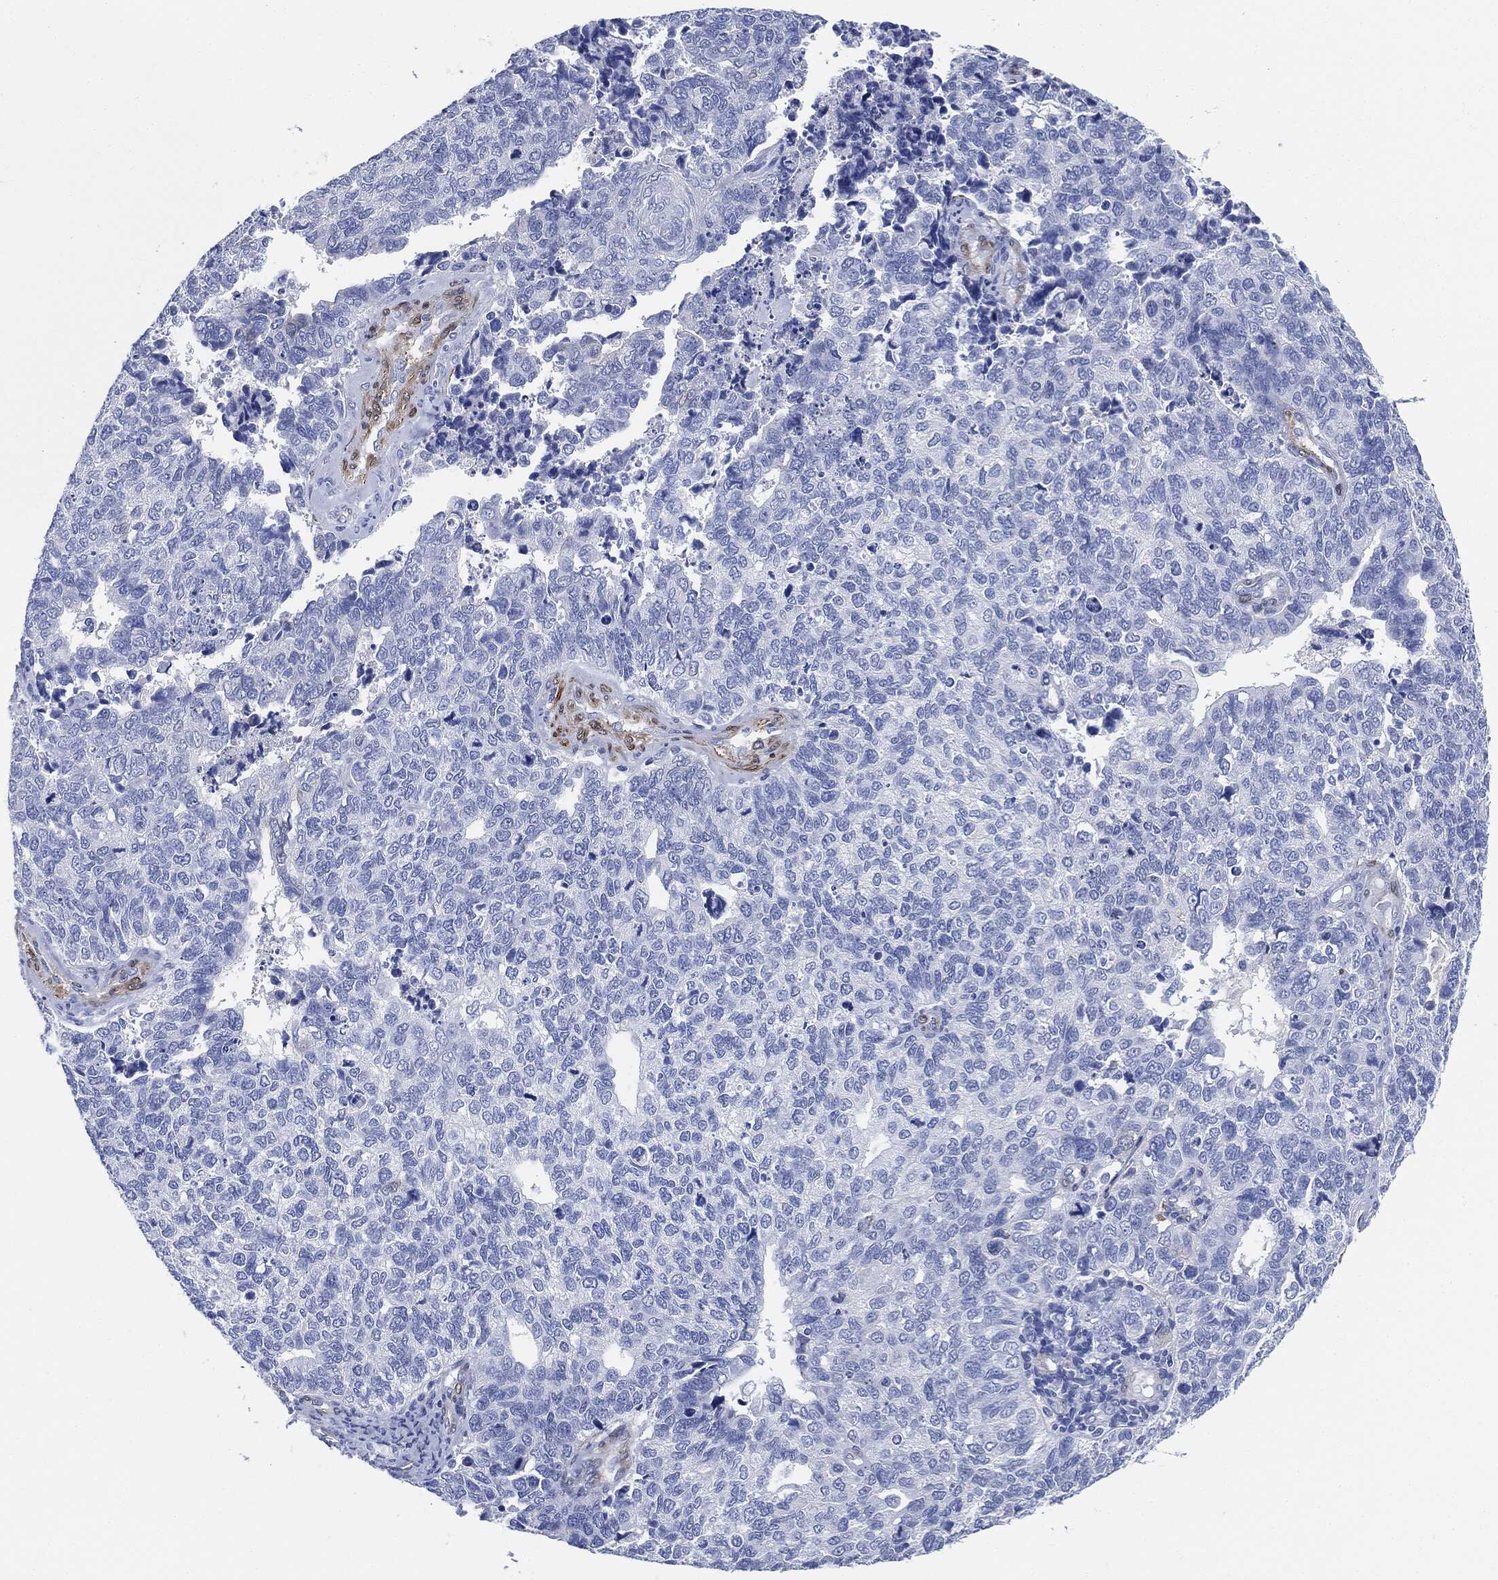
{"staining": {"intensity": "negative", "quantity": "none", "location": "none"}, "tissue": "cervical cancer", "cell_type": "Tumor cells", "image_type": "cancer", "snomed": [{"axis": "morphology", "description": "Squamous cell carcinoma, NOS"}, {"axis": "topography", "description": "Cervix"}], "caption": "Cervical cancer (squamous cell carcinoma) was stained to show a protein in brown. There is no significant staining in tumor cells.", "gene": "TAGLN", "patient": {"sex": "female", "age": 63}}